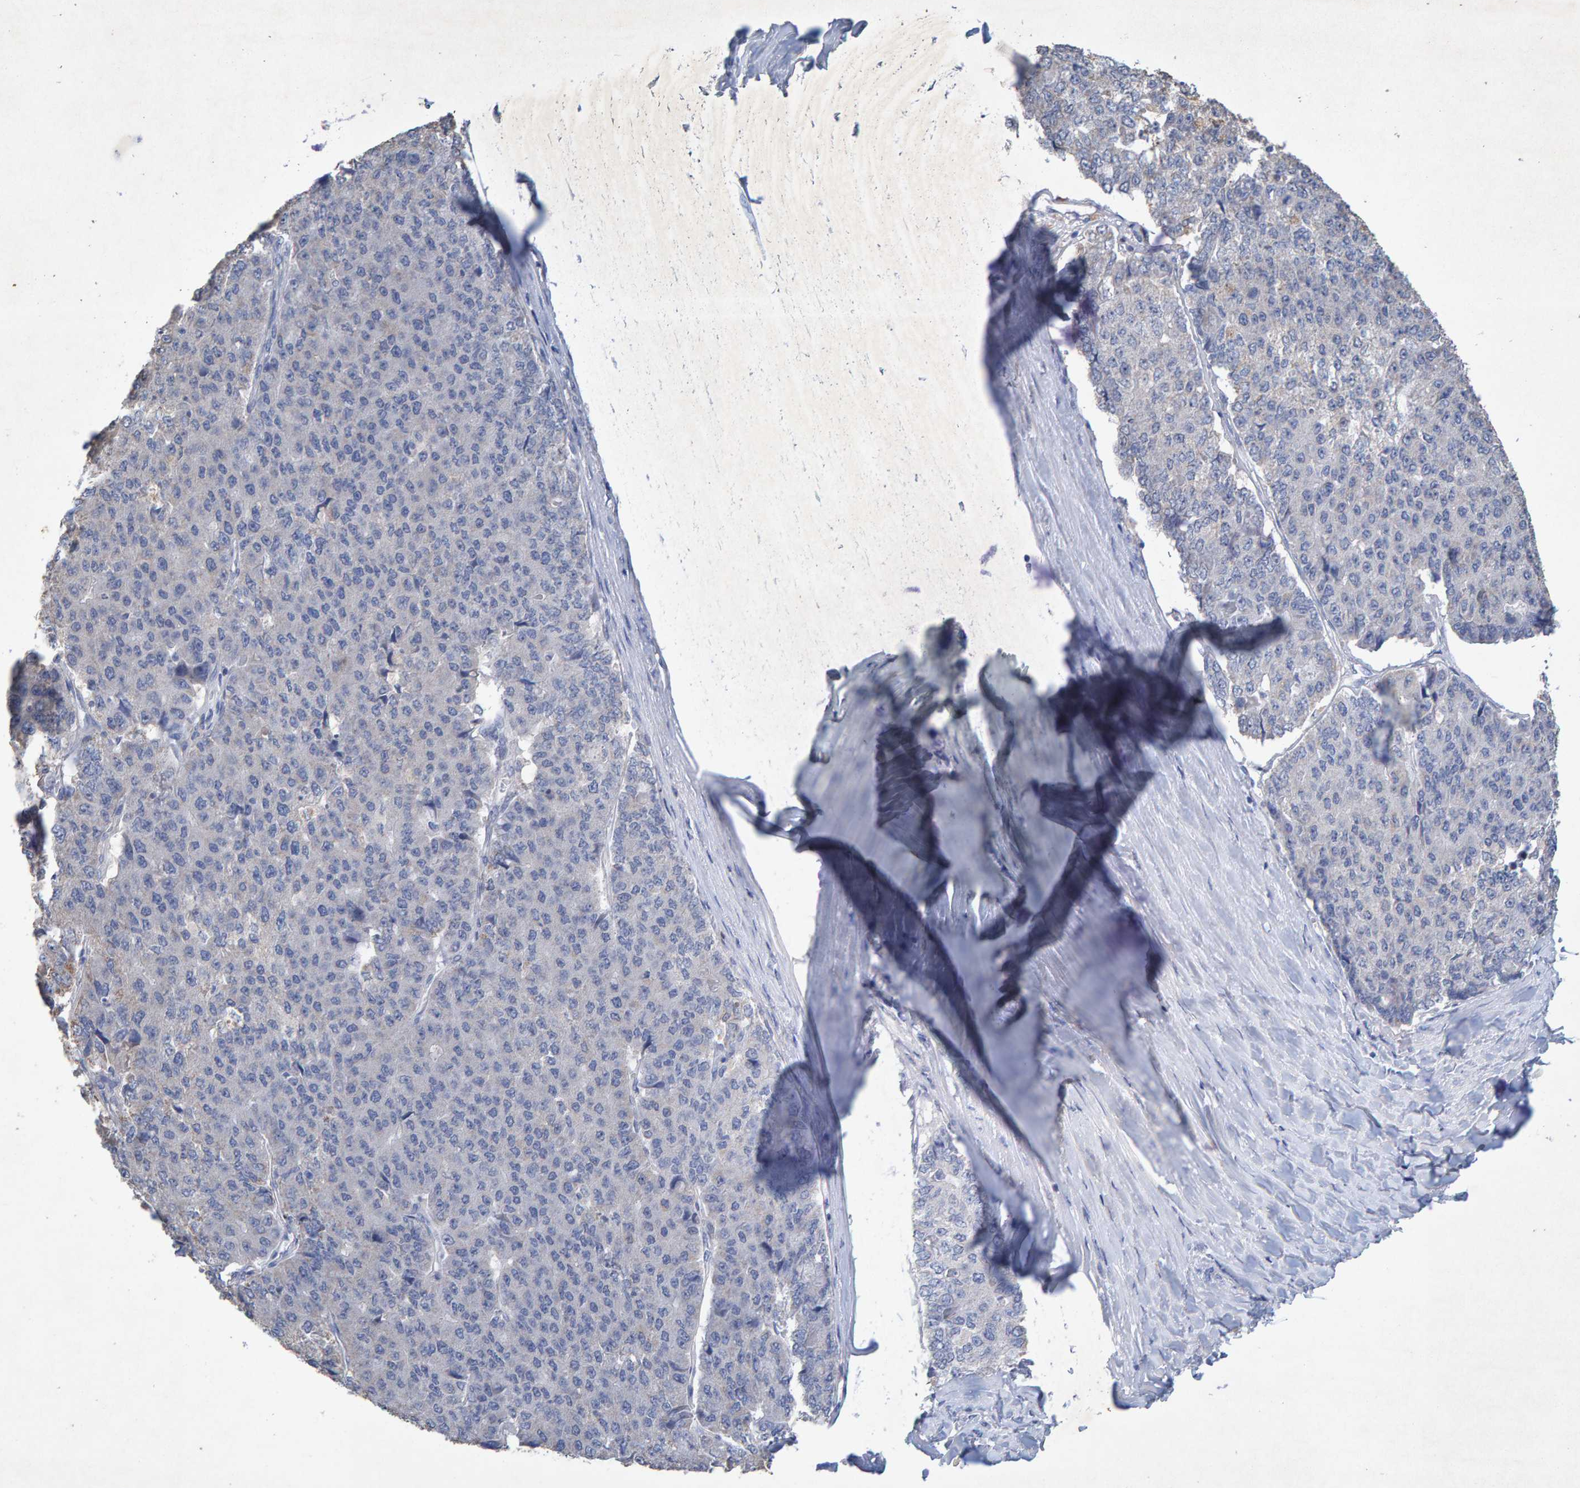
{"staining": {"intensity": "negative", "quantity": "none", "location": "none"}, "tissue": "pancreatic cancer", "cell_type": "Tumor cells", "image_type": "cancer", "snomed": [{"axis": "morphology", "description": "Adenocarcinoma, NOS"}, {"axis": "topography", "description": "Pancreas"}], "caption": "Histopathology image shows no significant protein staining in tumor cells of adenocarcinoma (pancreatic).", "gene": "CTH", "patient": {"sex": "male", "age": 50}}